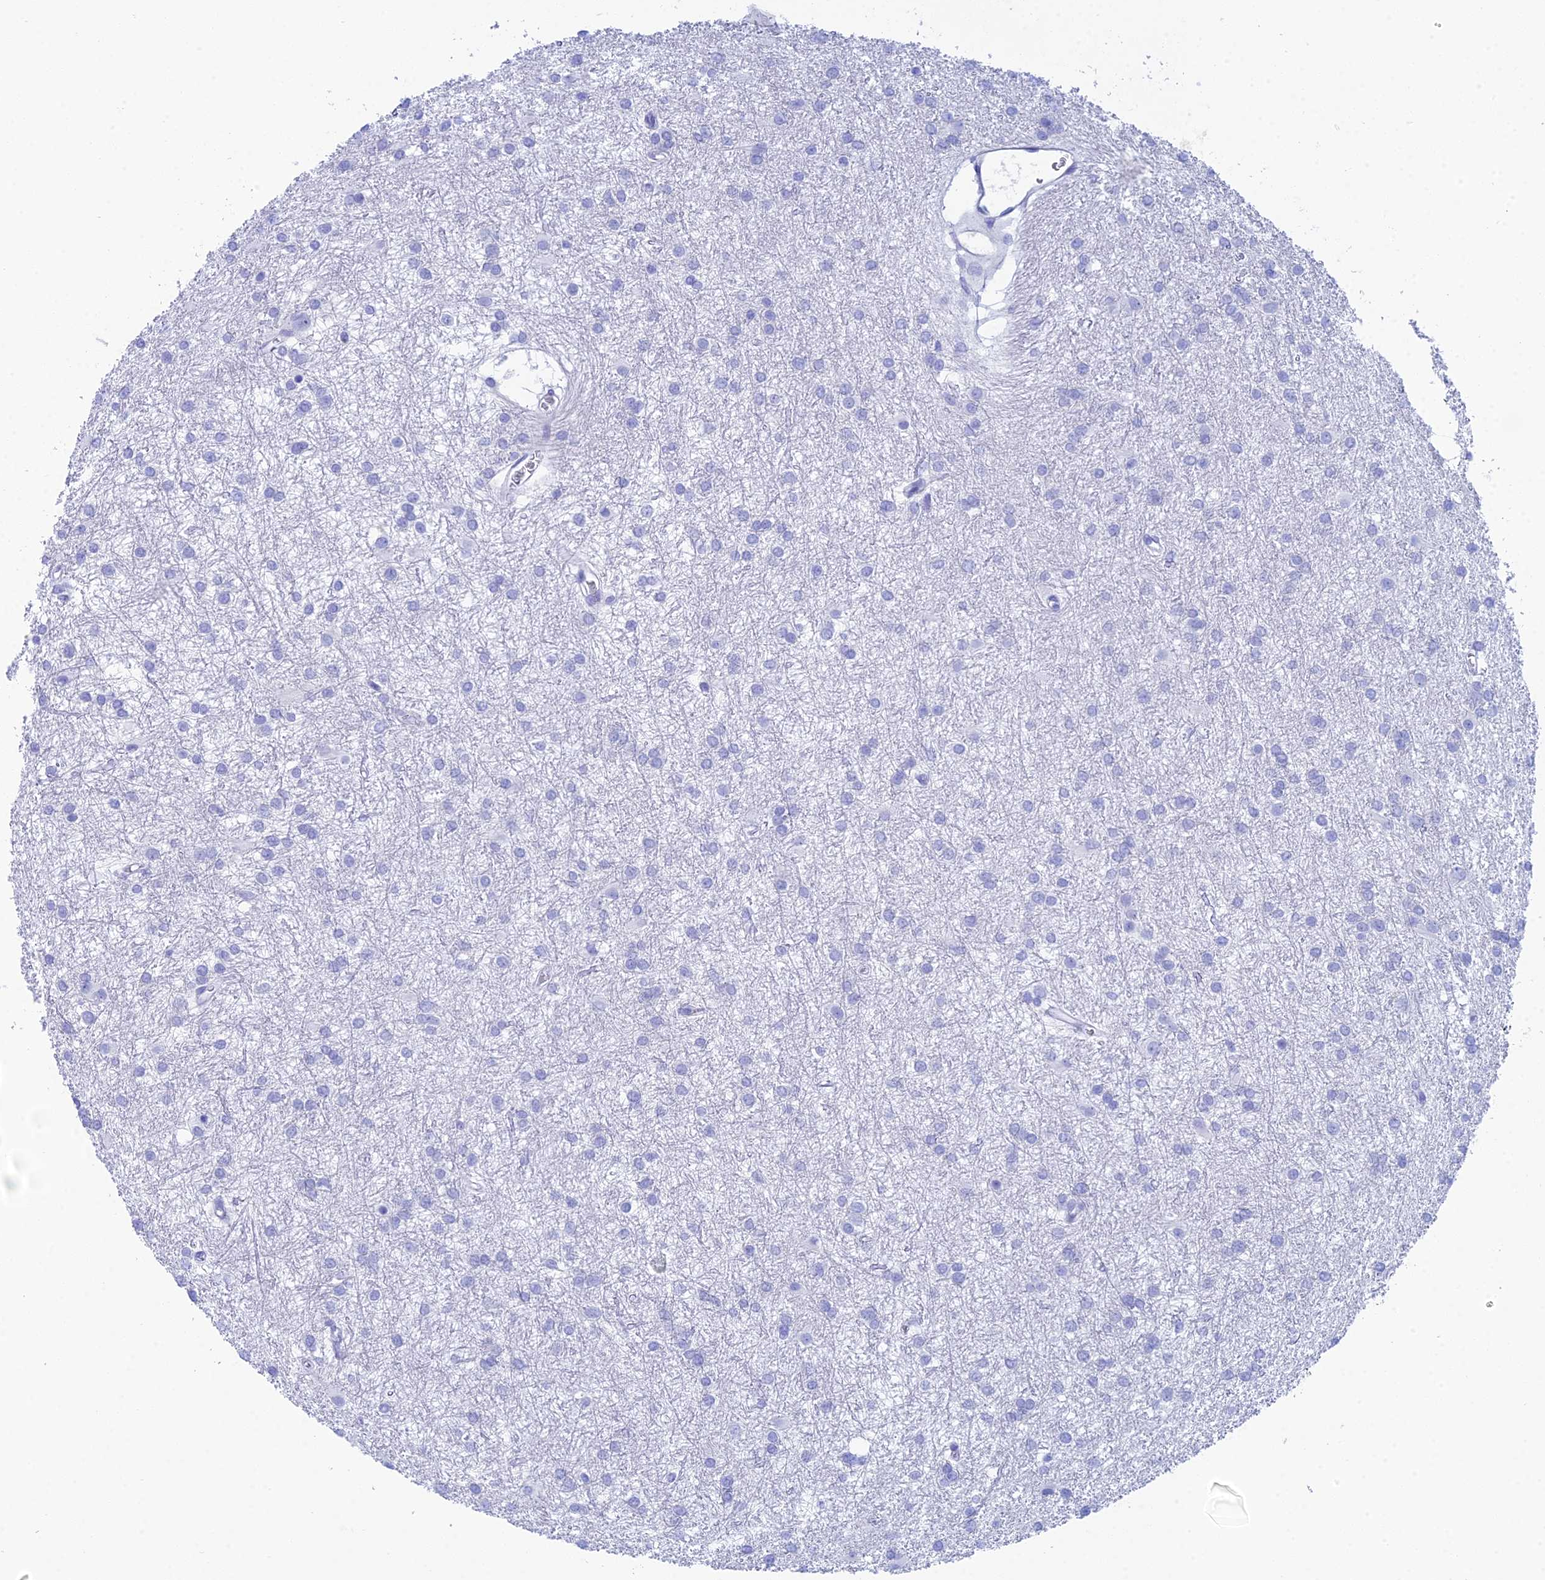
{"staining": {"intensity": "negative", "quantity": "none", "location": "none"}, "tissue": "glioma", "cell_type": "Tumor cells", "image_type": "cancer", "snomed": [{"axis": "morphology", "description": "Glioma, malignant, High grade"}, {"axis": "topography", "description": "Brain"}], "caption": "Histopathology image shows no protein staining in tumor cells of malignant high-grade glioma tissue.", "gene": "REG1A", "patient": {"sex": "female", "age": 50}}